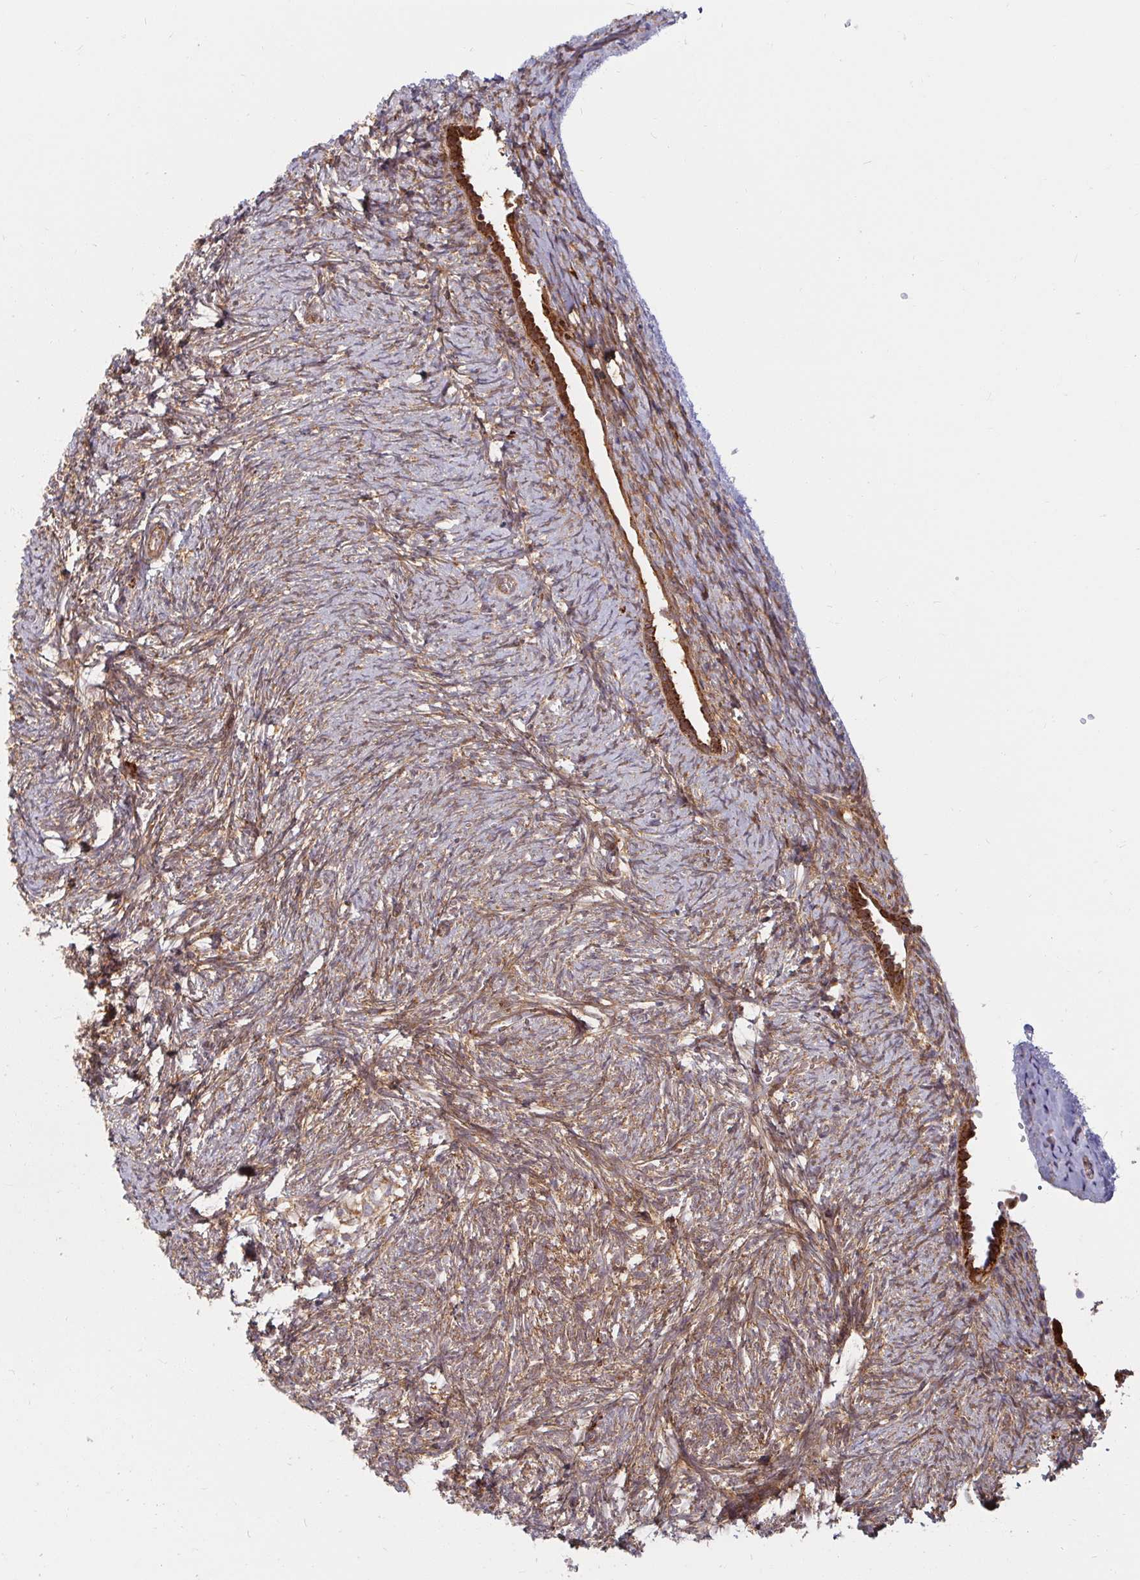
{"staining": {"intensity": "weak", "quantity": "<25%", "location": "cytoplasmic/membranous"}, "tissue": "ovary", "cell_type": "Follicle cells", "image_type": "normal", "snomed": [{"axis": "morphology", "description": "Normal tissue, NOS"}, {"axis": "topography", "description": "Ovary"}], "caption": "DAB immunohistochemical staining of normal ovary exhibits no significant positivity in follicle cells. (DAB (3,3'-diaminobenzidine) IHC visualized using brightfield microscopy, high magnification).", "gene": "BTF3", "patient": {"sex": "female", "age": 41}}